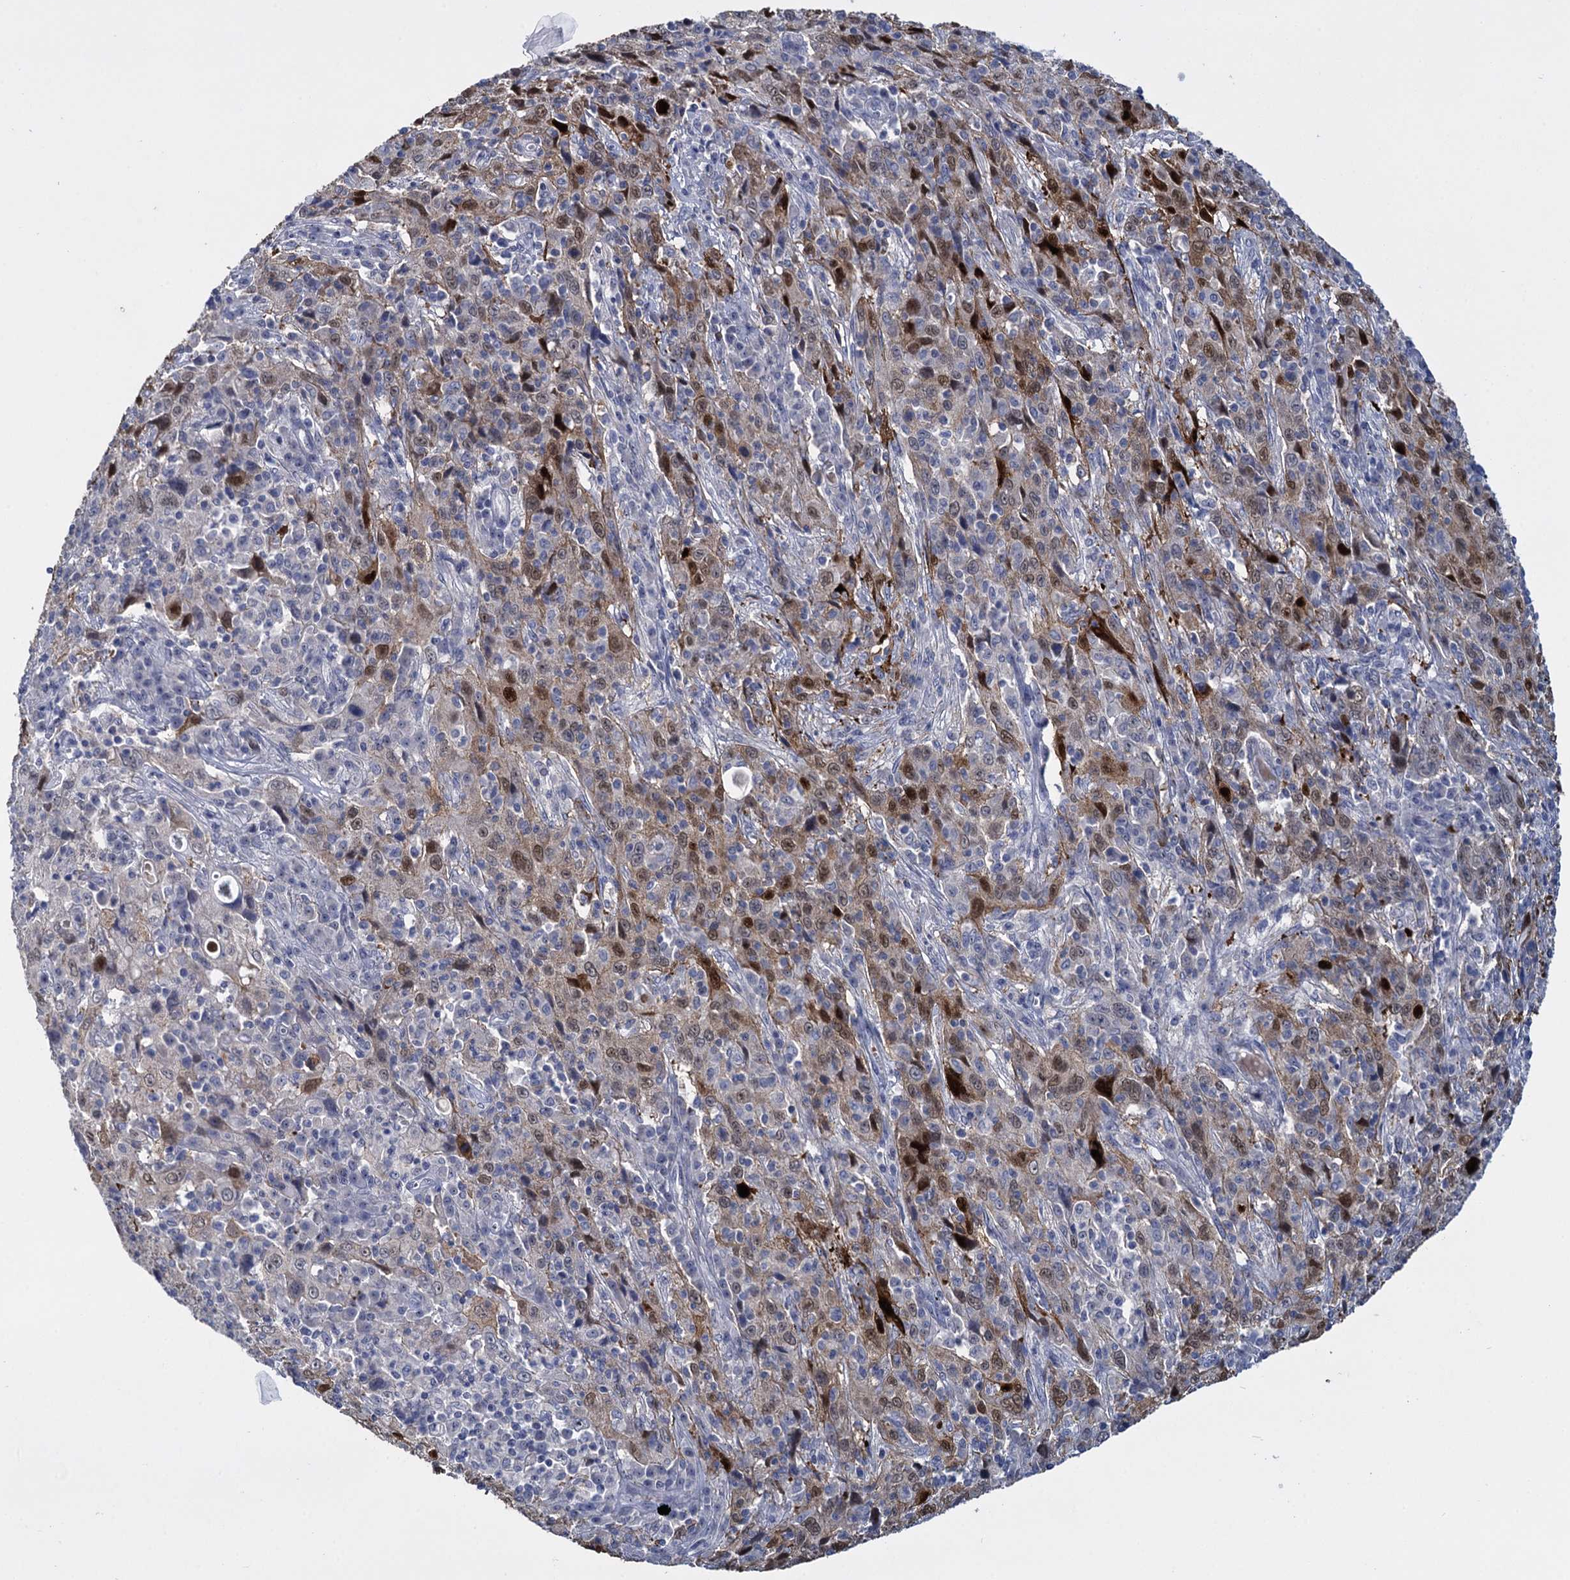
{"staining": {"intensity": "moderate", "quantity": "<25%", "location": "cytoplasmic/membranous,nuclear"}, "tissue": "cervical cancer", "cell_type": "Tumor cells", "image_type": "cancer", "snomed": [{"axis": "morphology", "description": "Squamous cell carcinoma, NOS"}, {"axis": "topography", "description": "Cervix"}], "caption": "Moderate cytoplasmic/membranous and nuclear protein expression is identified in about <25% of tumor cells in squamous cell carcinoma (cervical). (brown staining indicates protein expression, while blue staining denotes nuclei).", "gene": "SFN", "patient": {"sex": "female", "age": 46}}